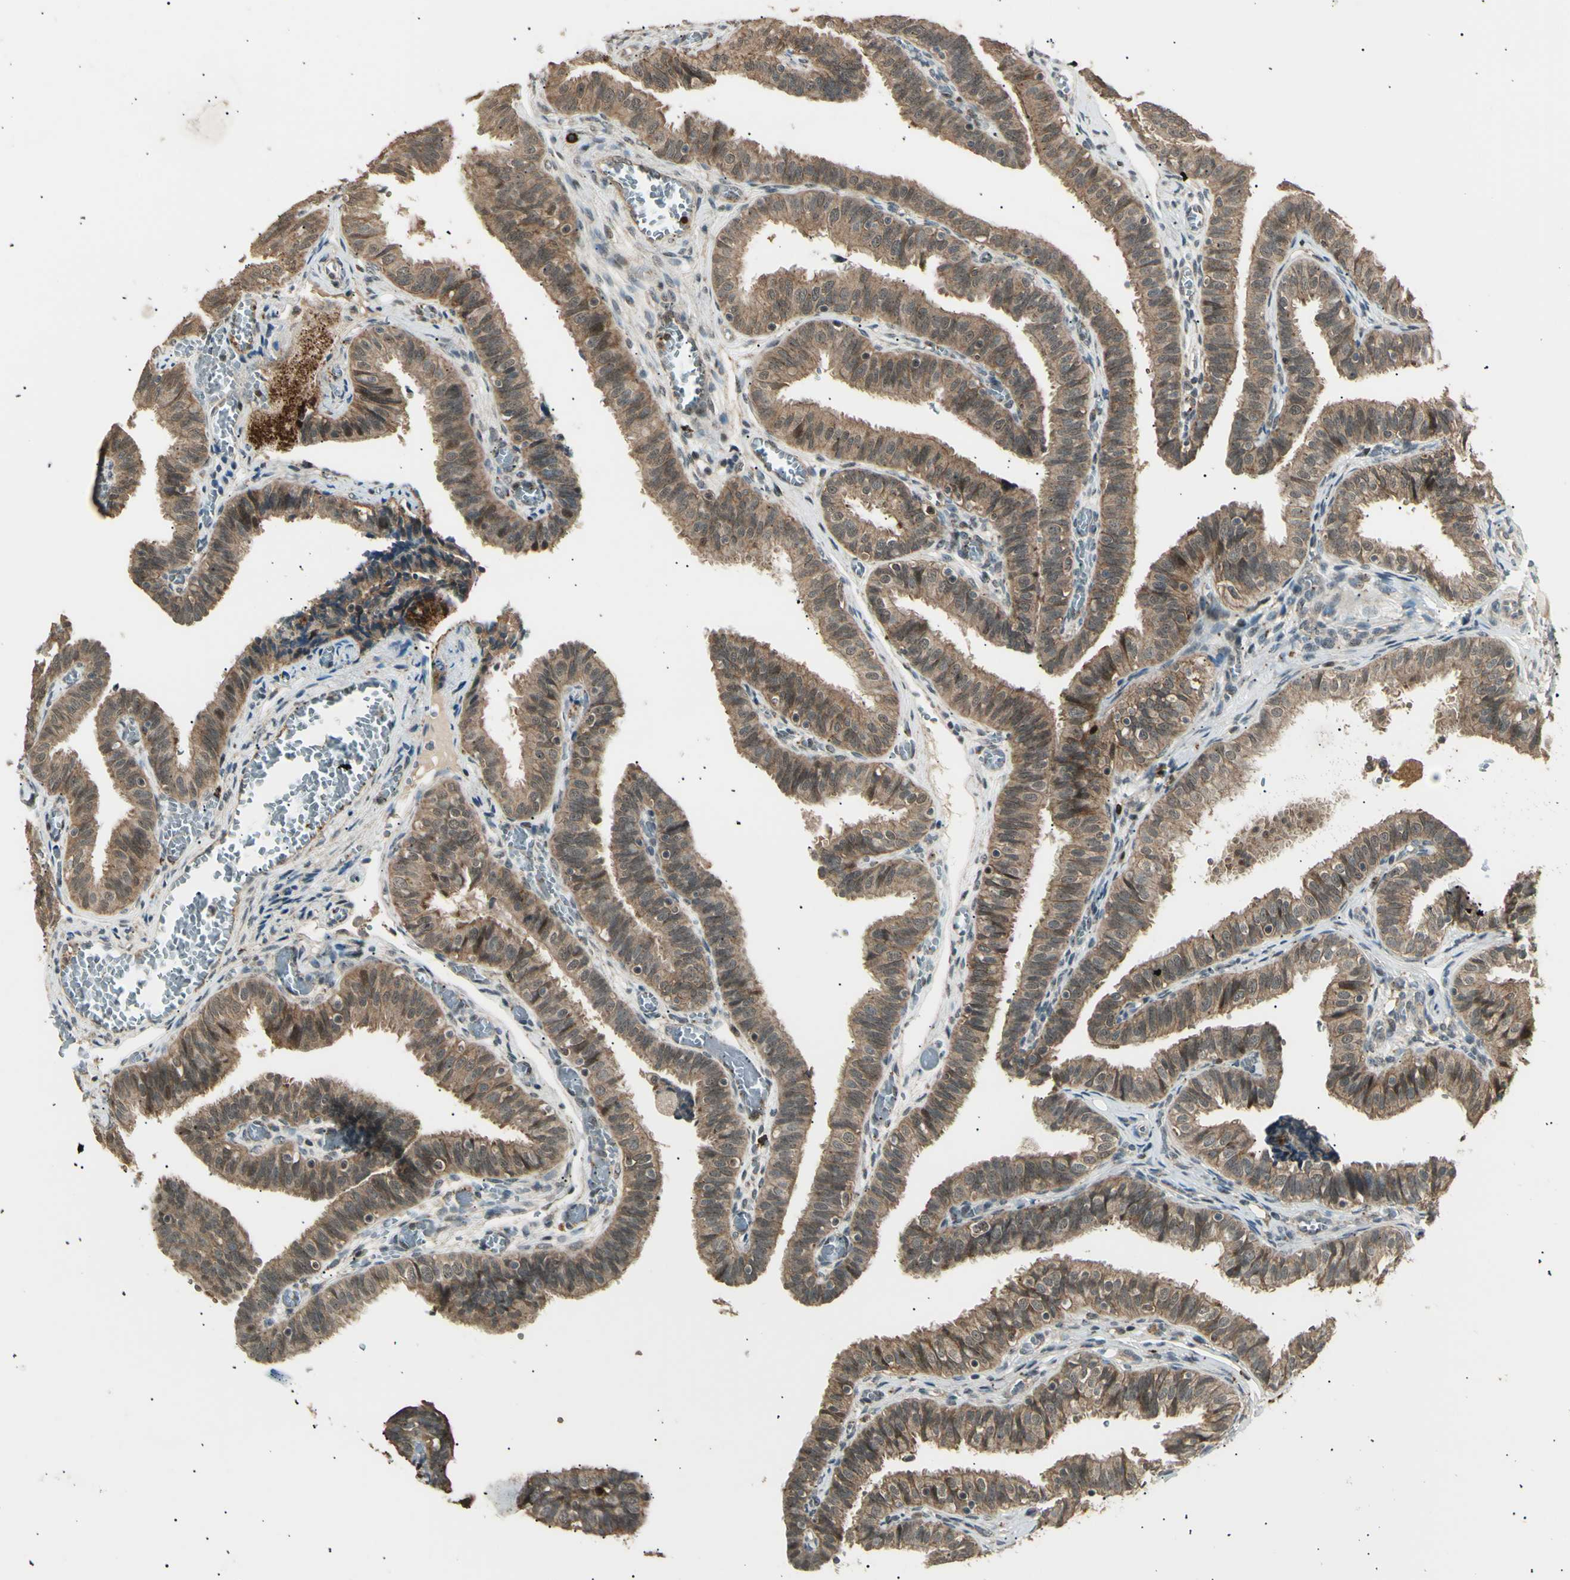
{"staining": {"intensity": "weak", "quantity": ">75%", "location": "cytoplasmic/membranous,nuclear"}, "tissue": "fallopian tube", "cell_type": "Glandular cells", "image_type": "normal", "snomed": [{"axis": "morphology", "description": "Normal tissue, NOS"}, {"axis": "topography", "description": "Fallopian tube"}], "caption": "DAB (3,3'-diaminobenzidine) immunohistochemical staining of normal human fallopian tube displays weak cytoplasmic/membranous,nuclear protein positivity in about >75% of glandular cells. The staining is performed using DAB brown chromogen to label protein expression. The nuclei are counter-stained blue using hematoxylin.", "gene": "NUAK2", "patient": {"sex": "female", "age": 46}}